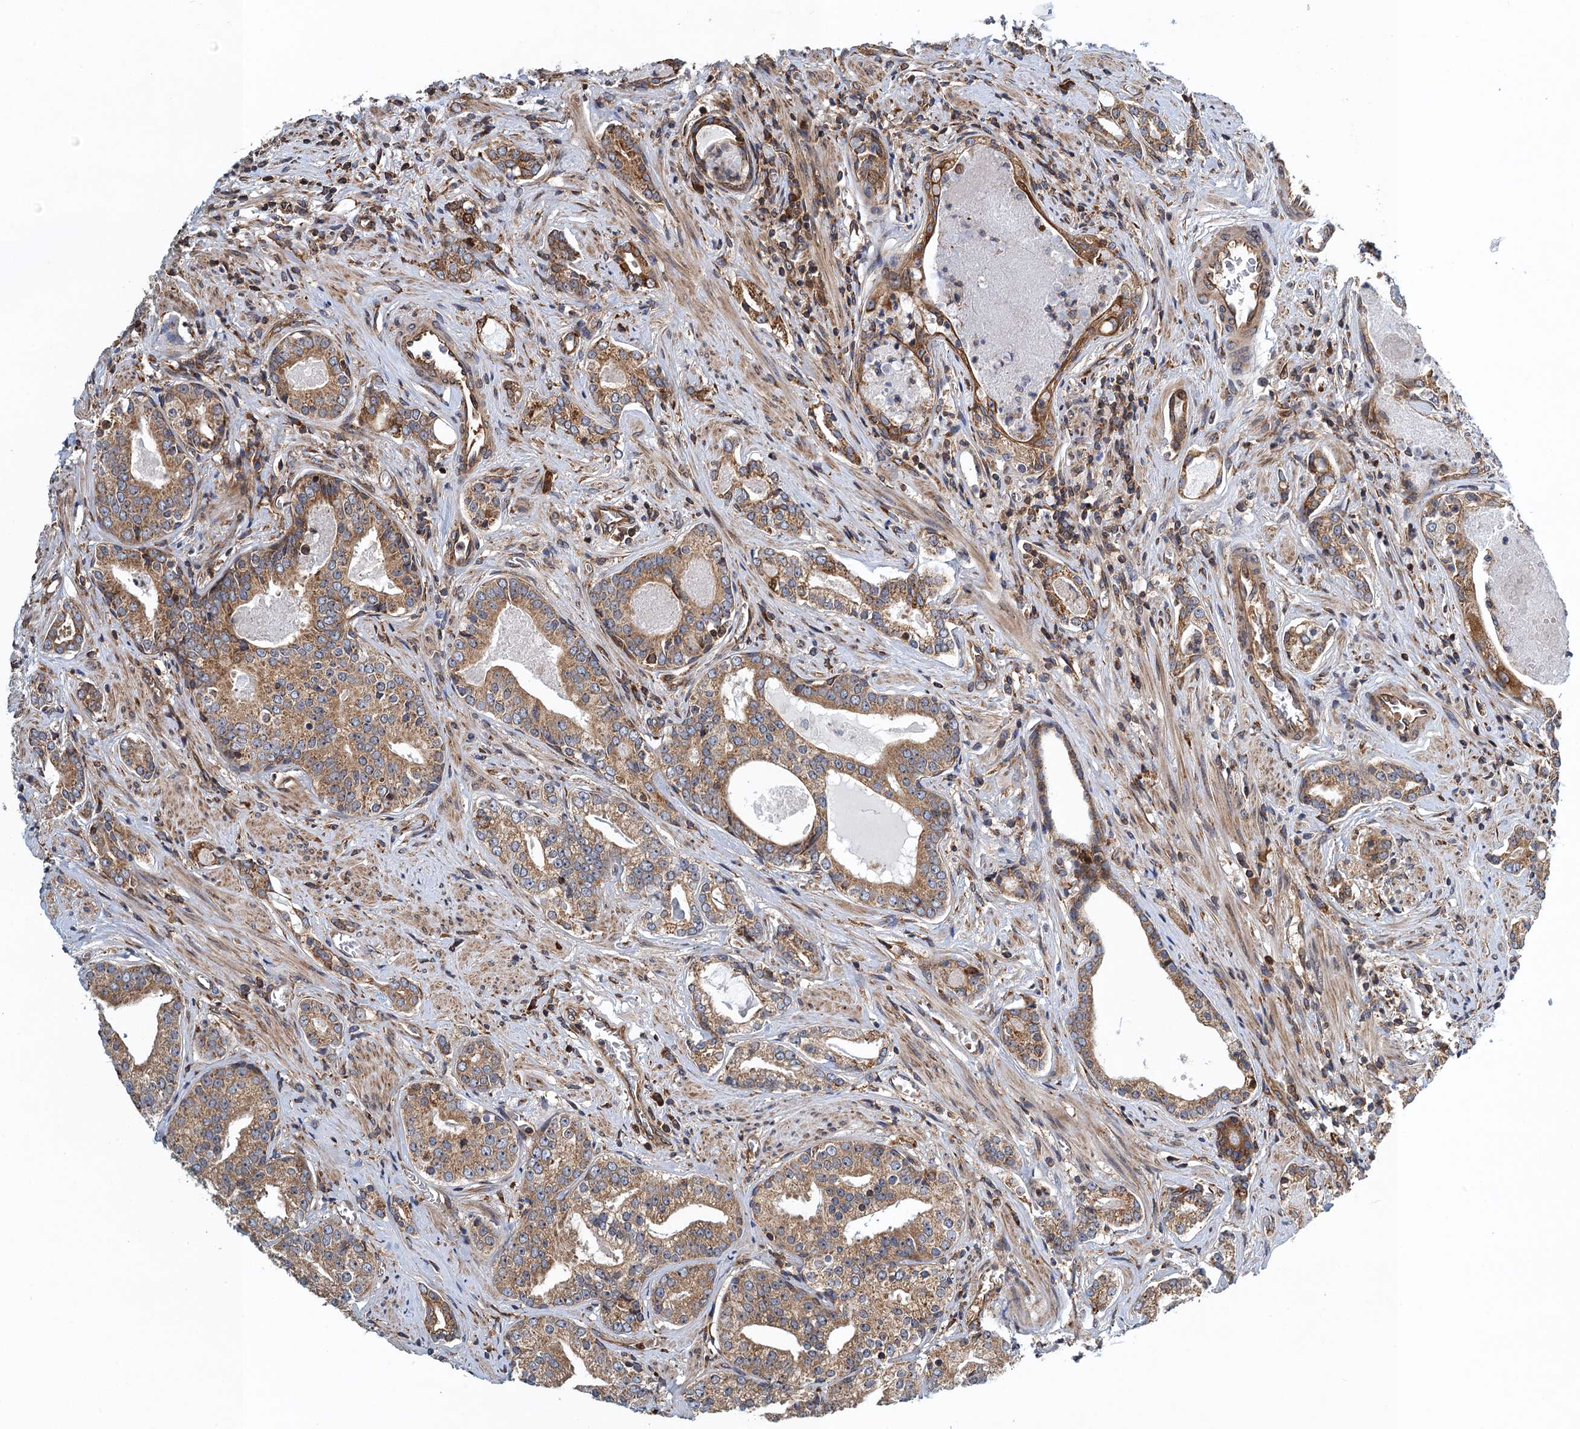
{"staining": {"intensity": "moderate", "quantity": ">75%", "location": "cytoplasmic/membranous"}, "tissue": "prostate cancer", "cell_type": "Tumor cells", "image_type": "cancer", "snomed": [{"axis": "morphology", "description": "Adenocarcinoma, High grade"}, {"axis": "topography", "description": "Prostate"}], "caption": "Brown immunohistochemical staining in human prostate cancer reveals moderate cytoplasmic/membranous staining in about >75% of tumor cells.", "gene": "MDM1", "patient": {"sex": "male", "age": 58}}